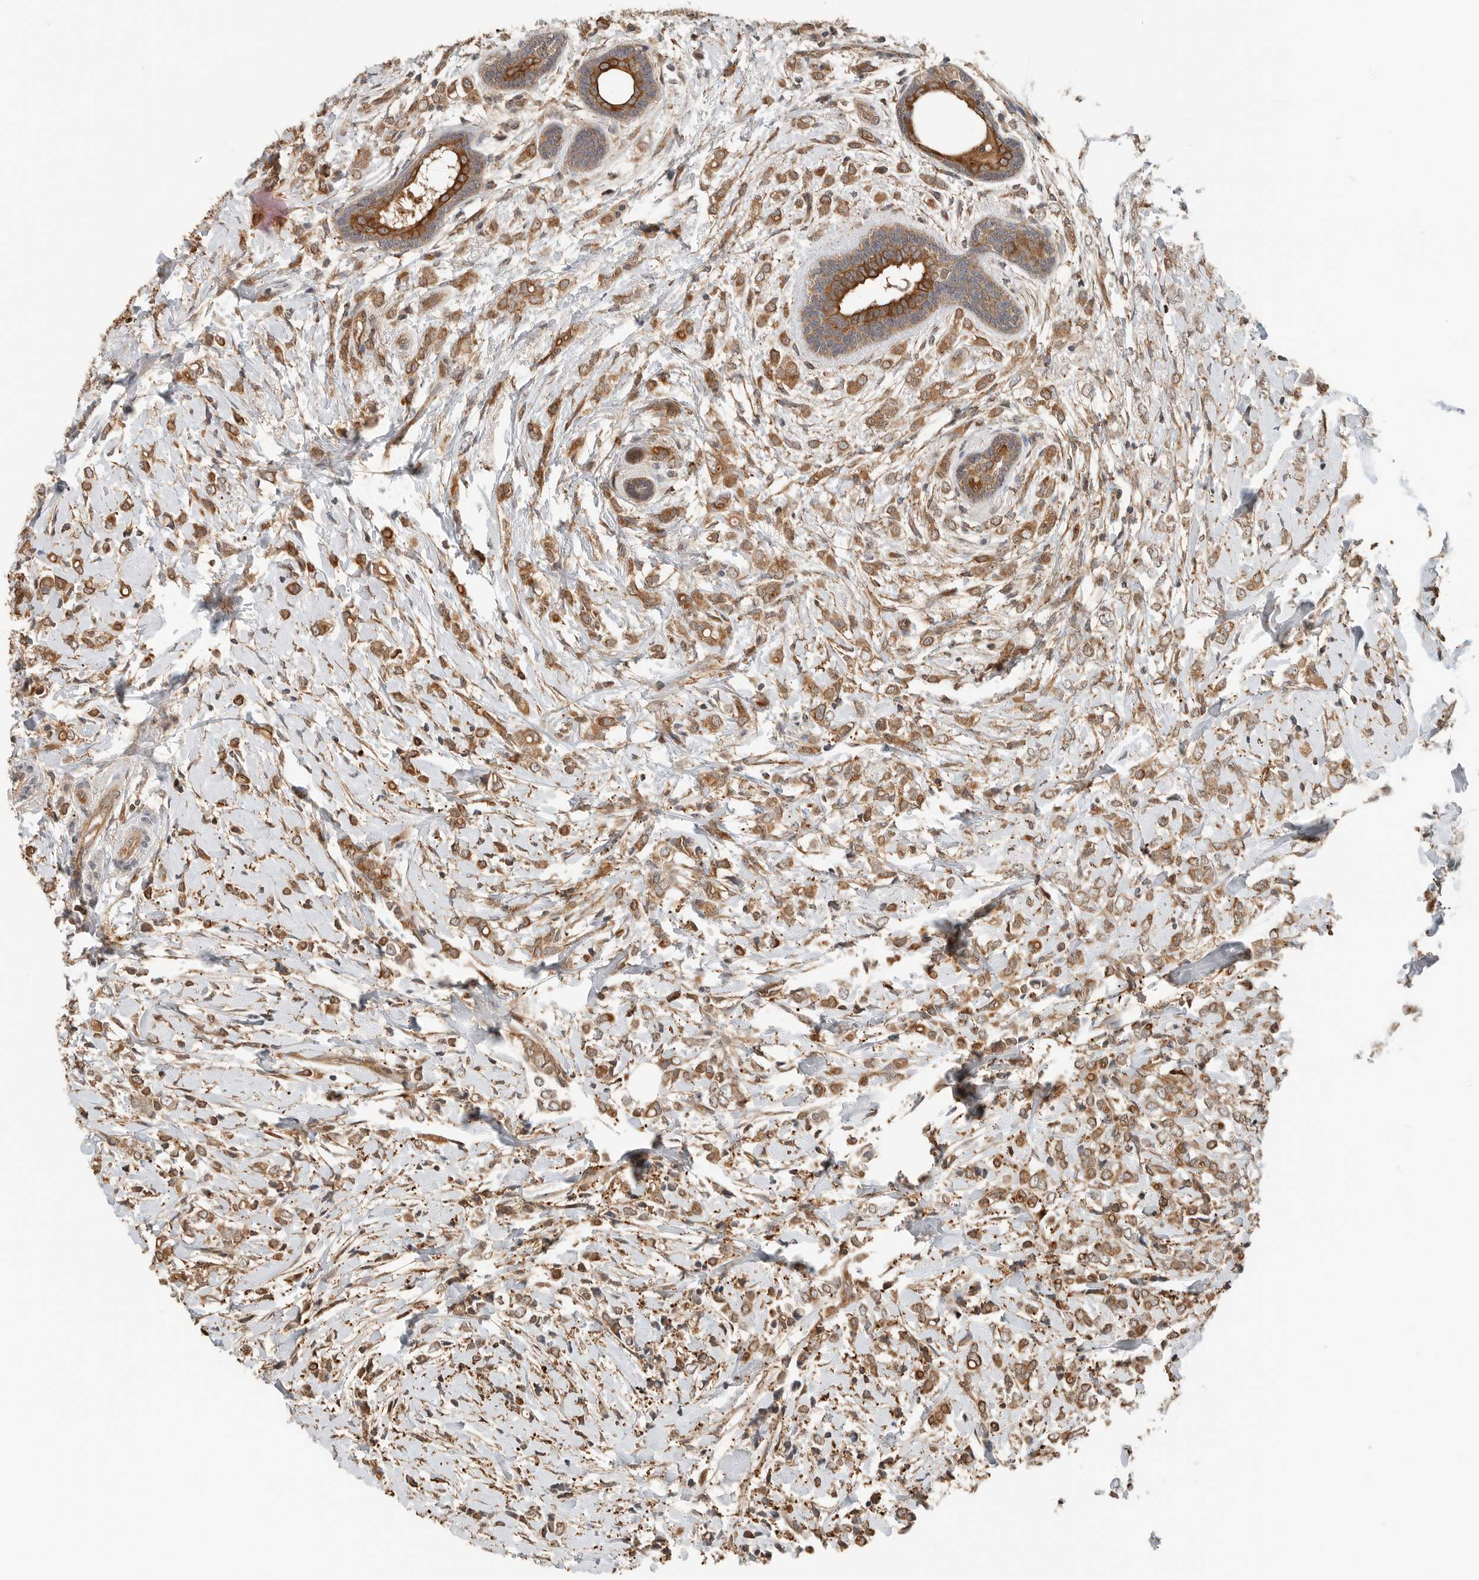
{"staining": {"intensity": "moderate", "quantity": ">75%", "location": "cytoplasmic/membranous"}, "tissue": "breast cancer", "cell_type": "Tumor cells", "image_type": "cancer", "snomed": [{"axis": "morphology", "description": "Normal tissue, NOS"}, {"axis": "morphology", "description": "Lobular carcinoma"}, {"axis": "topography", "description": "Breast"}], "caption": "Protein analysis of breast lobular carcinoma tissue shows moderate cytoplasmic/membranous expression in about >75% of tumor cells.", "gene": "XPNPEP1", "patient": {"sex": "female", "age": 47}}